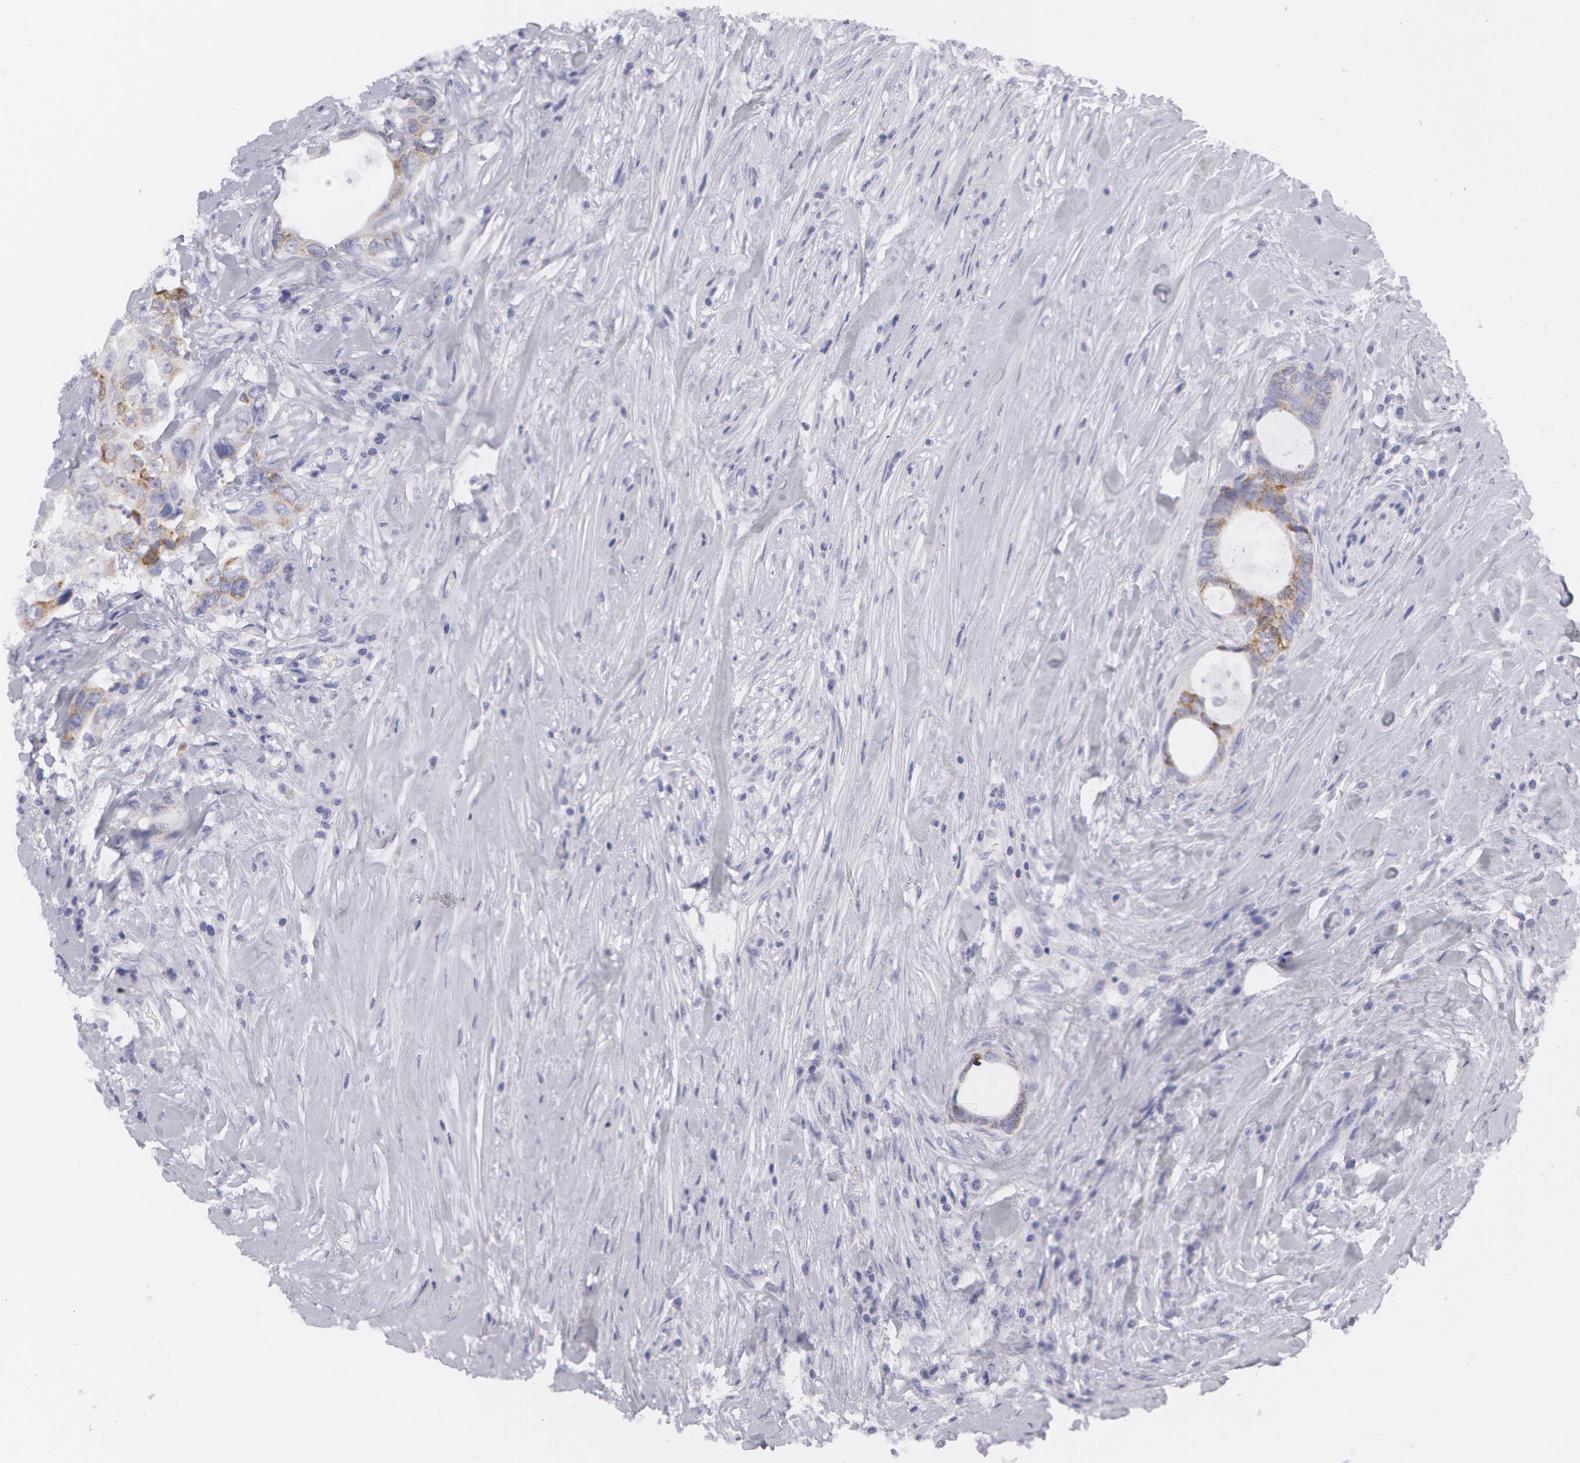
{"staining": {"intensity": "weak", "quantity": ">75%", "location": "cytoplasmic/membranous"}, "tissue": "colorectal cancer", "cell_type": "Tumor cells", "image_type": "cancer", "snomed": [{"axis": "morphology", "description": "Adenocarcinoma, NOS"}, {"axis": "topography", "description": "Rectum"}], "caption": "Weak cytoplasmic/membranous protein positivity is appreciated in approximately >75% of tumor cells in colorectal cancer.", "gene": "AMACR", "patient": {"sex": "female", "age": 57}}